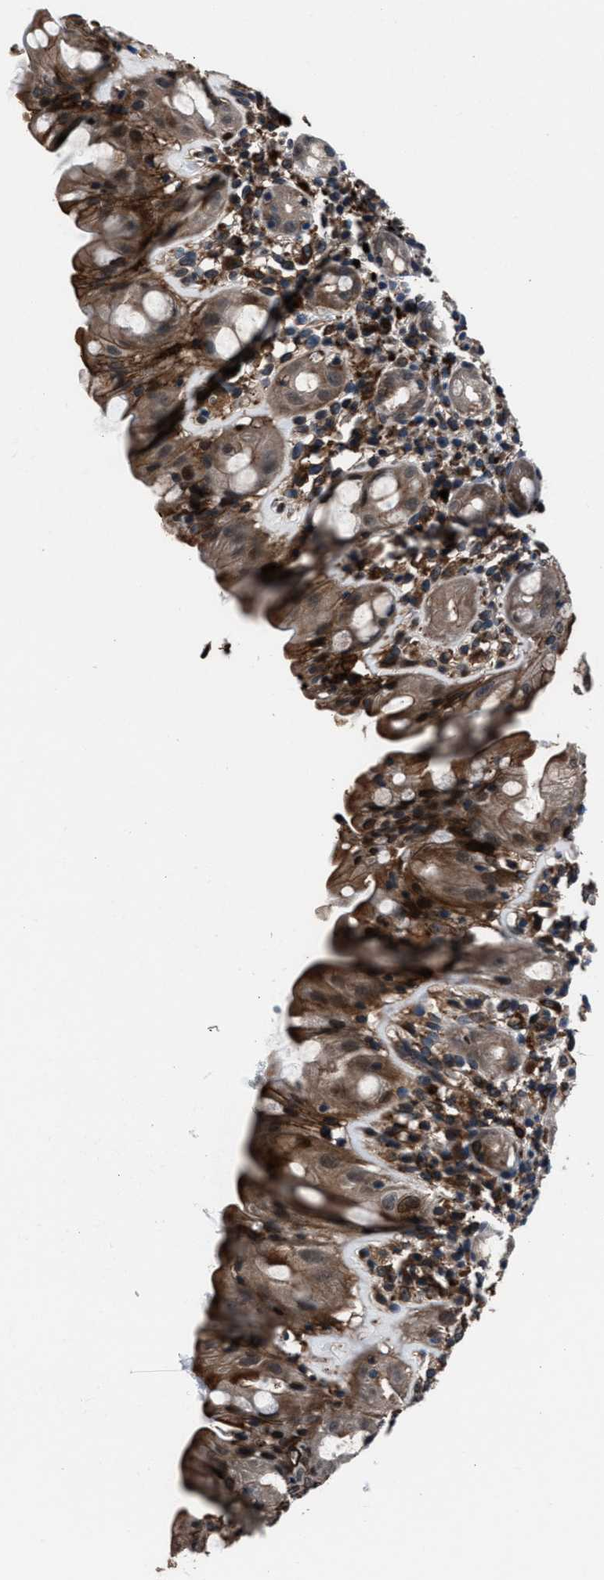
{"staining": {"intensity": "moderate", "quantity": ">75%", "location": "cytoplasmic/membranous"}, "tissue": "rectum", "cell_type": "Glandular cells", "image_type": "normal", "snomed": [{"axis": "morphology", "description": "Normal tissue, NOS"}, {"axis": "topography", "description": "Rectum"}], "caption": "Rectum stained with IHC demonstrates moderate cytoplasmic/membranous expression in about >75% of glandular cells.", "gene": "MFSD11", "patient": {"sex": "male", "age": 44}}